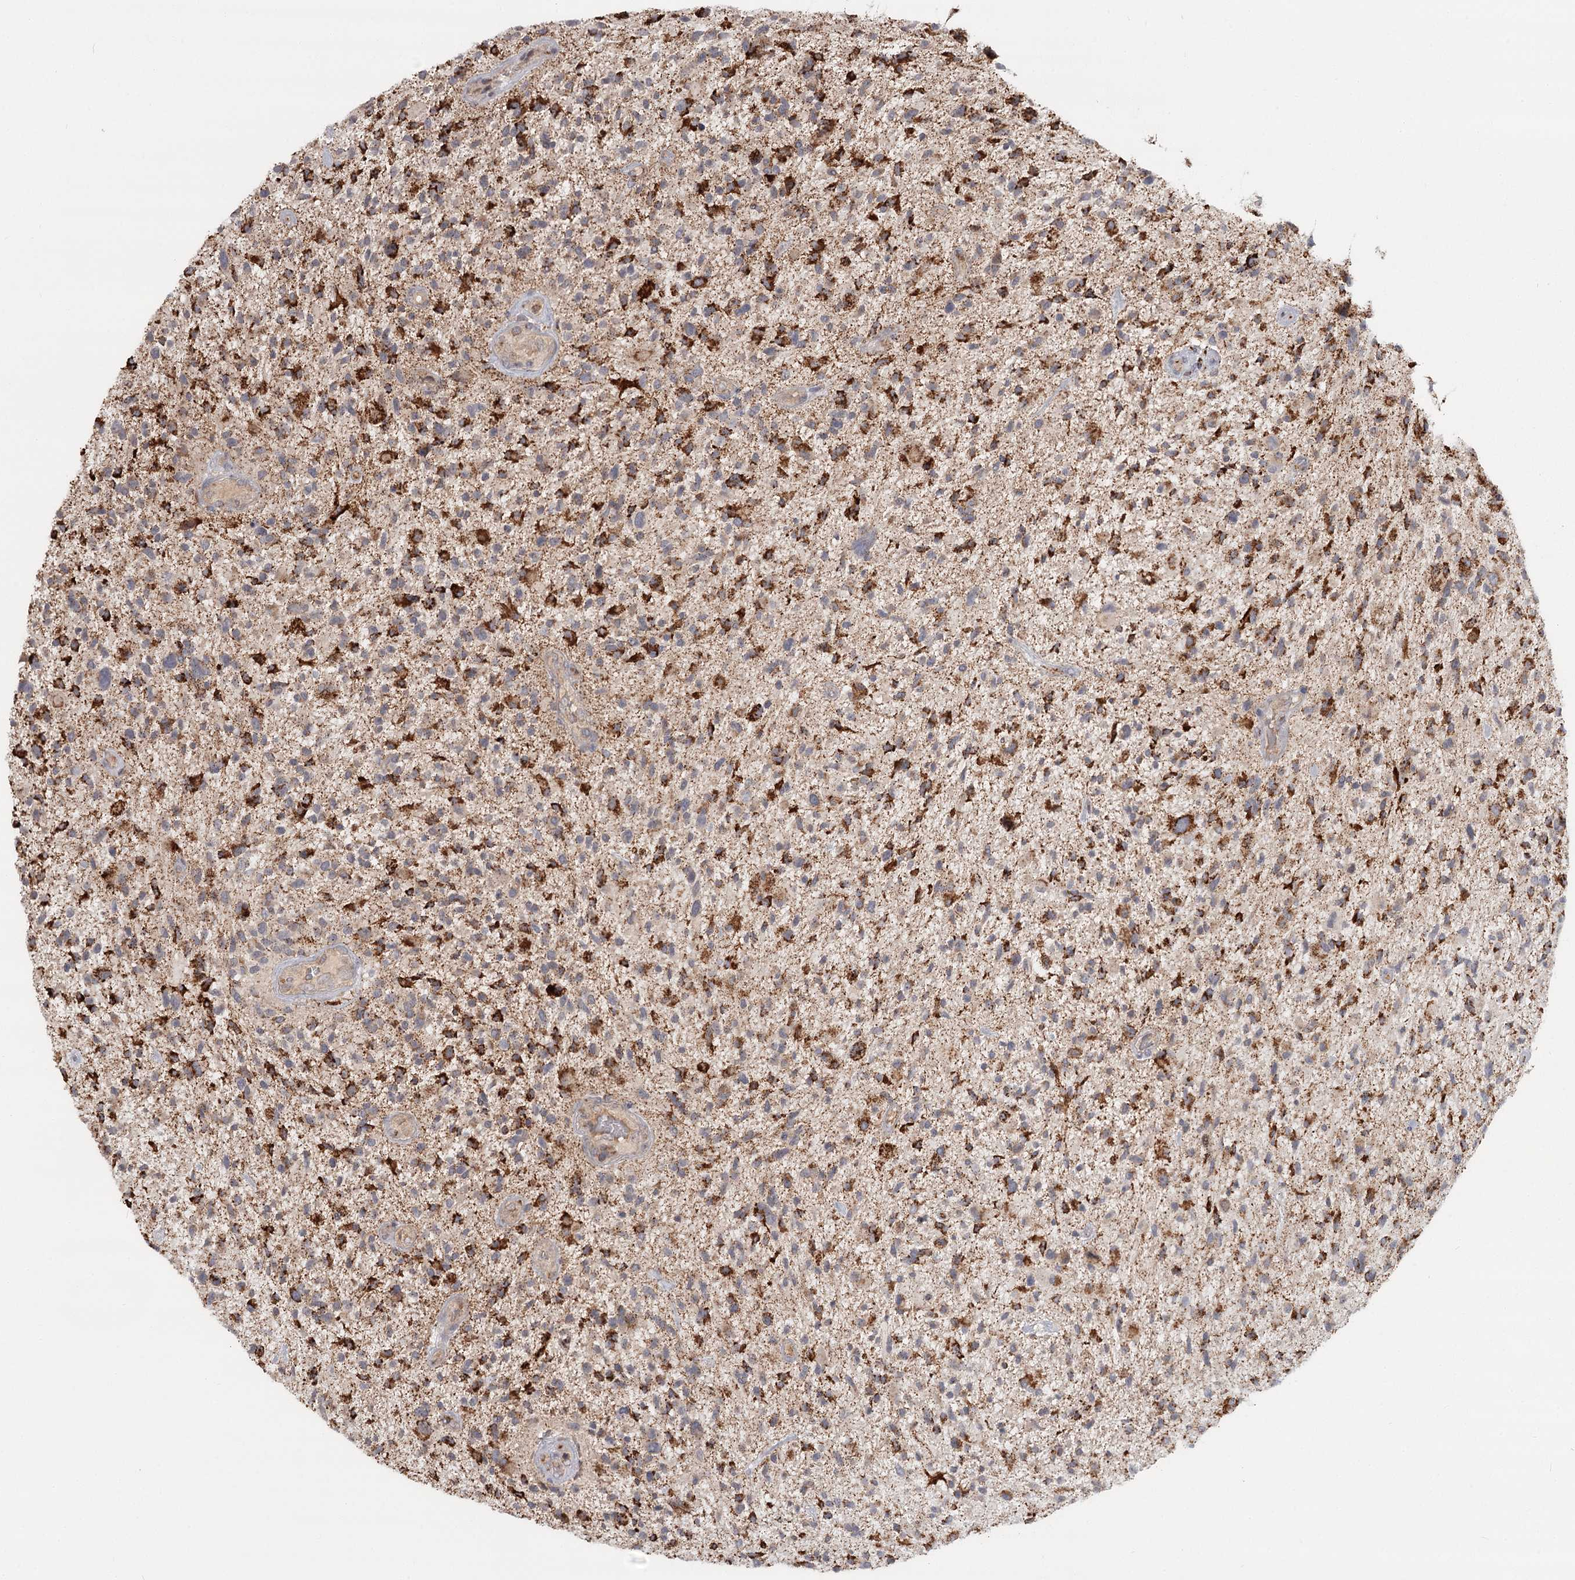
{"staining": {"intensity": "strong", "quantity": "25%-75%", "location": "cytoplasmic/membranous"}, "tissue": "glioma", "cell_type": "Tumor cells", "image_type": "cancer", "snomed": [{"axis": "morphology", "description": "Glioma, malignant, High grade"}, {"axis": "topography", "description": "Brain"}], "caption": "Immunohistochemistry histopathology image of neoplastic tissue: glioma stained using immunohistochemistry shows high levels of strong protein expression localized specifically in the cytoplasmic/membranous of tumor cells, appearing as a cytoplasmic/membranous brown color.", "gene": "CDC123", "patient": {"sex": "male", "age": 47}}